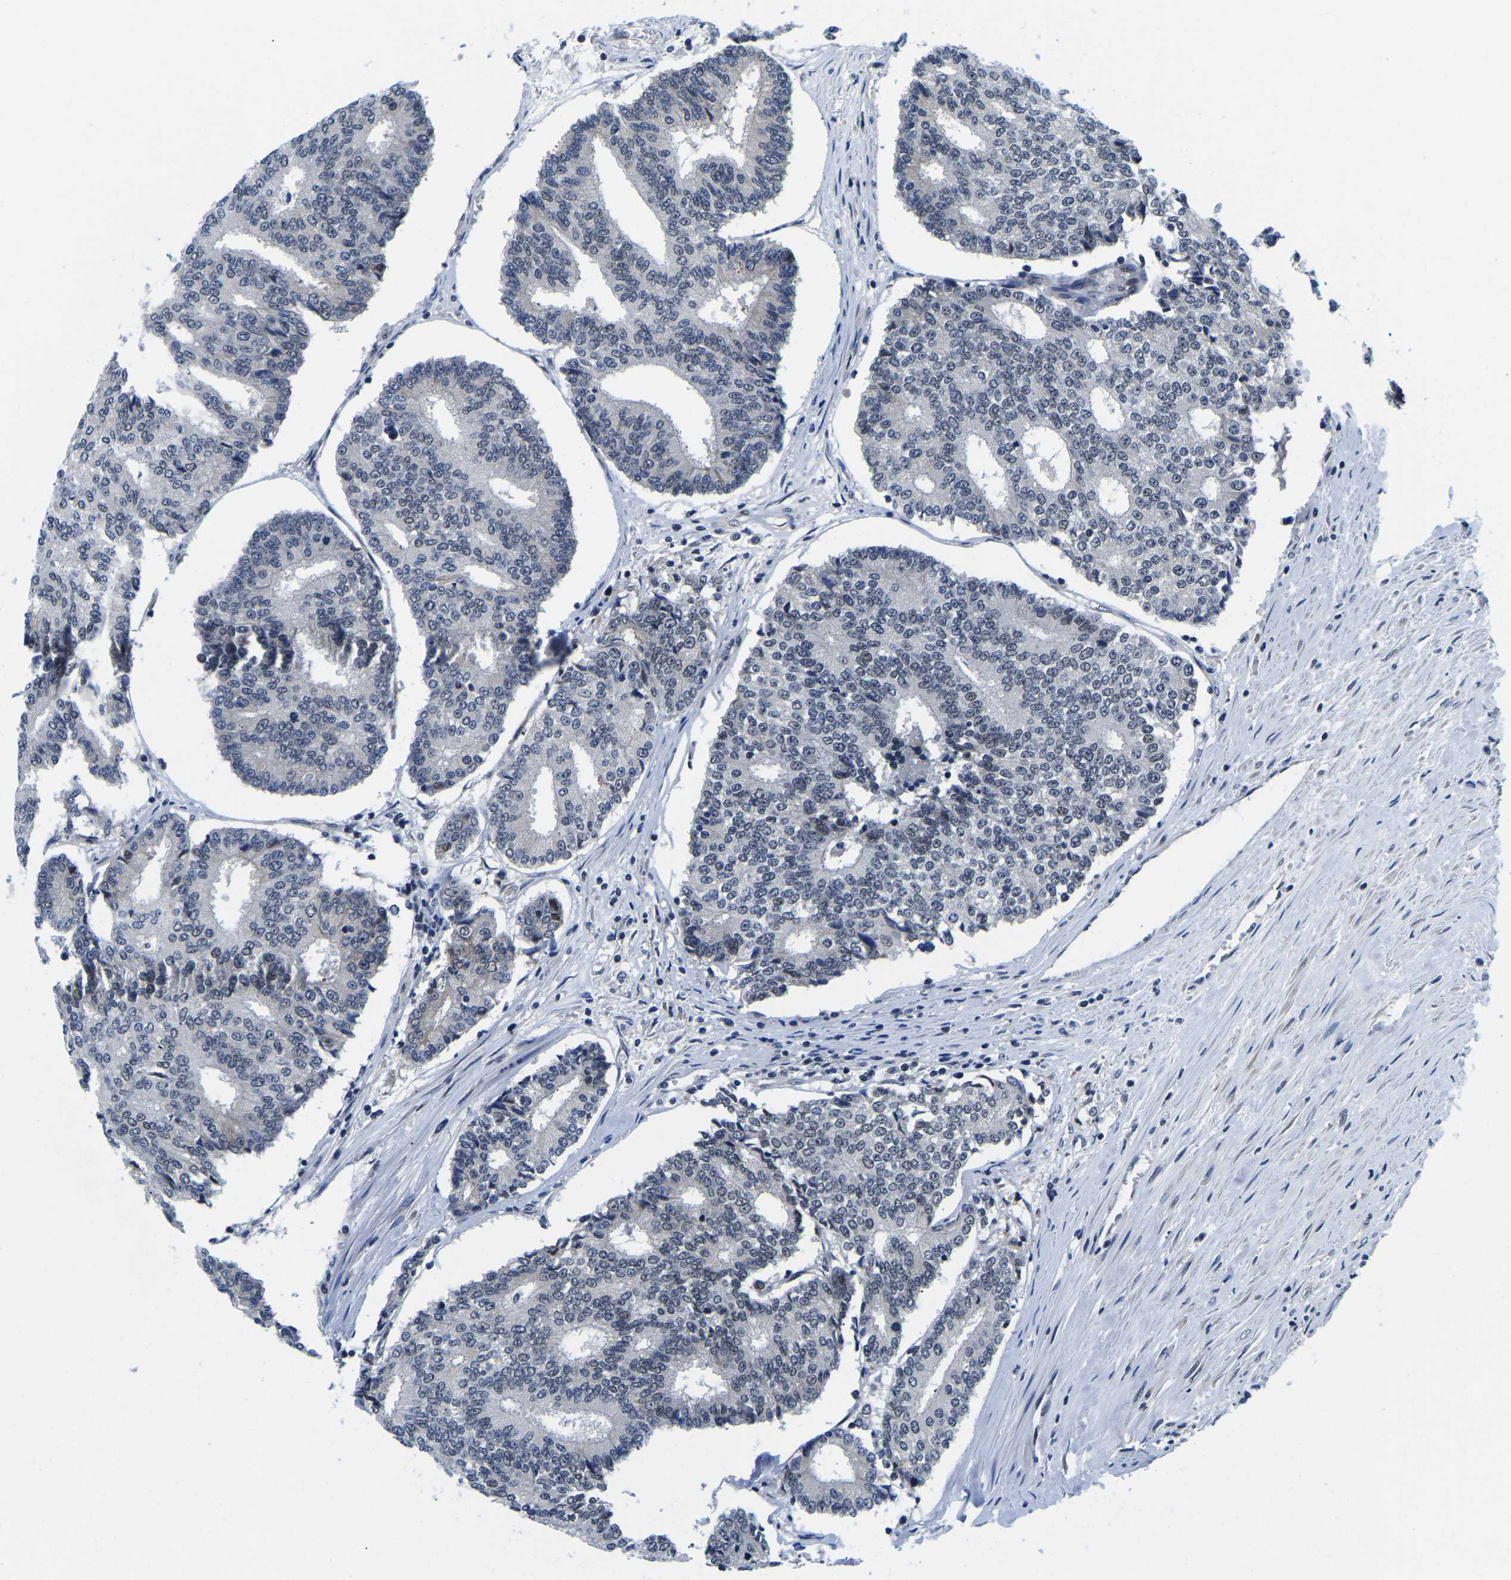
{"staining": {"intensity": "negative", "quantity": "none", "location": "none"}, "tissue": "prostate cancer", "cell_type": "Tumor cells", "image_type": "cancer", "snomed": [{"axis": "morphology", "description": "Adenocarcinoma, High grade"}, {"axis": "topography", "description": "Prostate"}], "caption": "This photomicrograph is of high-grade adenocarcinoma (prostate) stained with immunohistochemistry to label a protein in brown with the nuclei are counter-stained blue. There is no positivity in tumor cells.", "gene": "POLDIP3", "patient": {"sex": "male", "age": 55}}